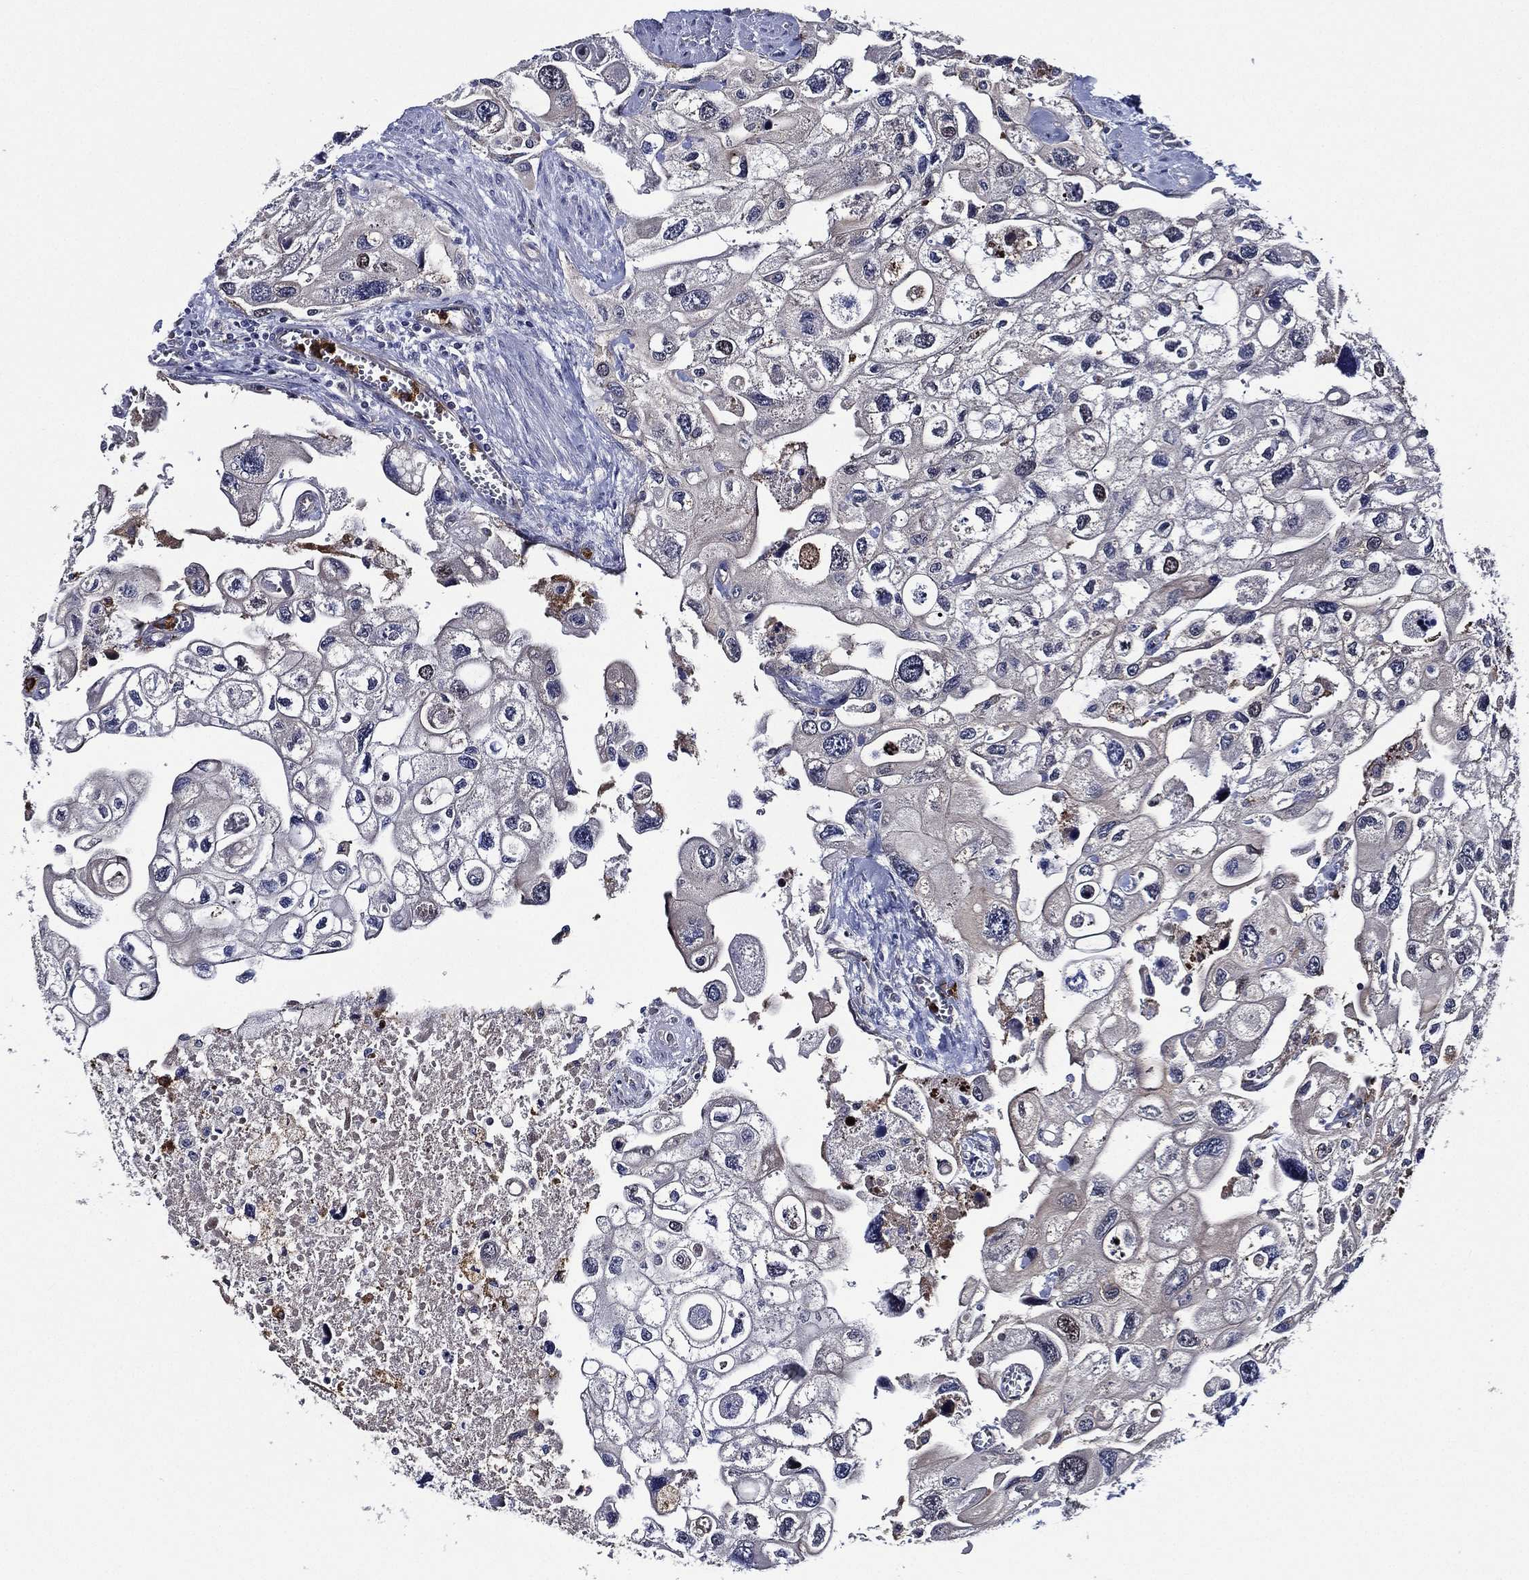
{"staining": {"intensity": "negative", "quantity": "none", "location": "none"}, "tissue": "urothelial cancer", "cell_type": "Tumor cells", "image_type": "cancer", "snomed": [{"axis": "morphology", "description": "Urothelial carcinoma, High grade"}, {"axis": "topography", "description": "Urinary bladder"}], "caption": "Tumor cells are negative for brown protein staining in urothelial carcinoma (high-grade).", "gene": "KIF20B", "patient": {"sex": "male", "age": 59}}